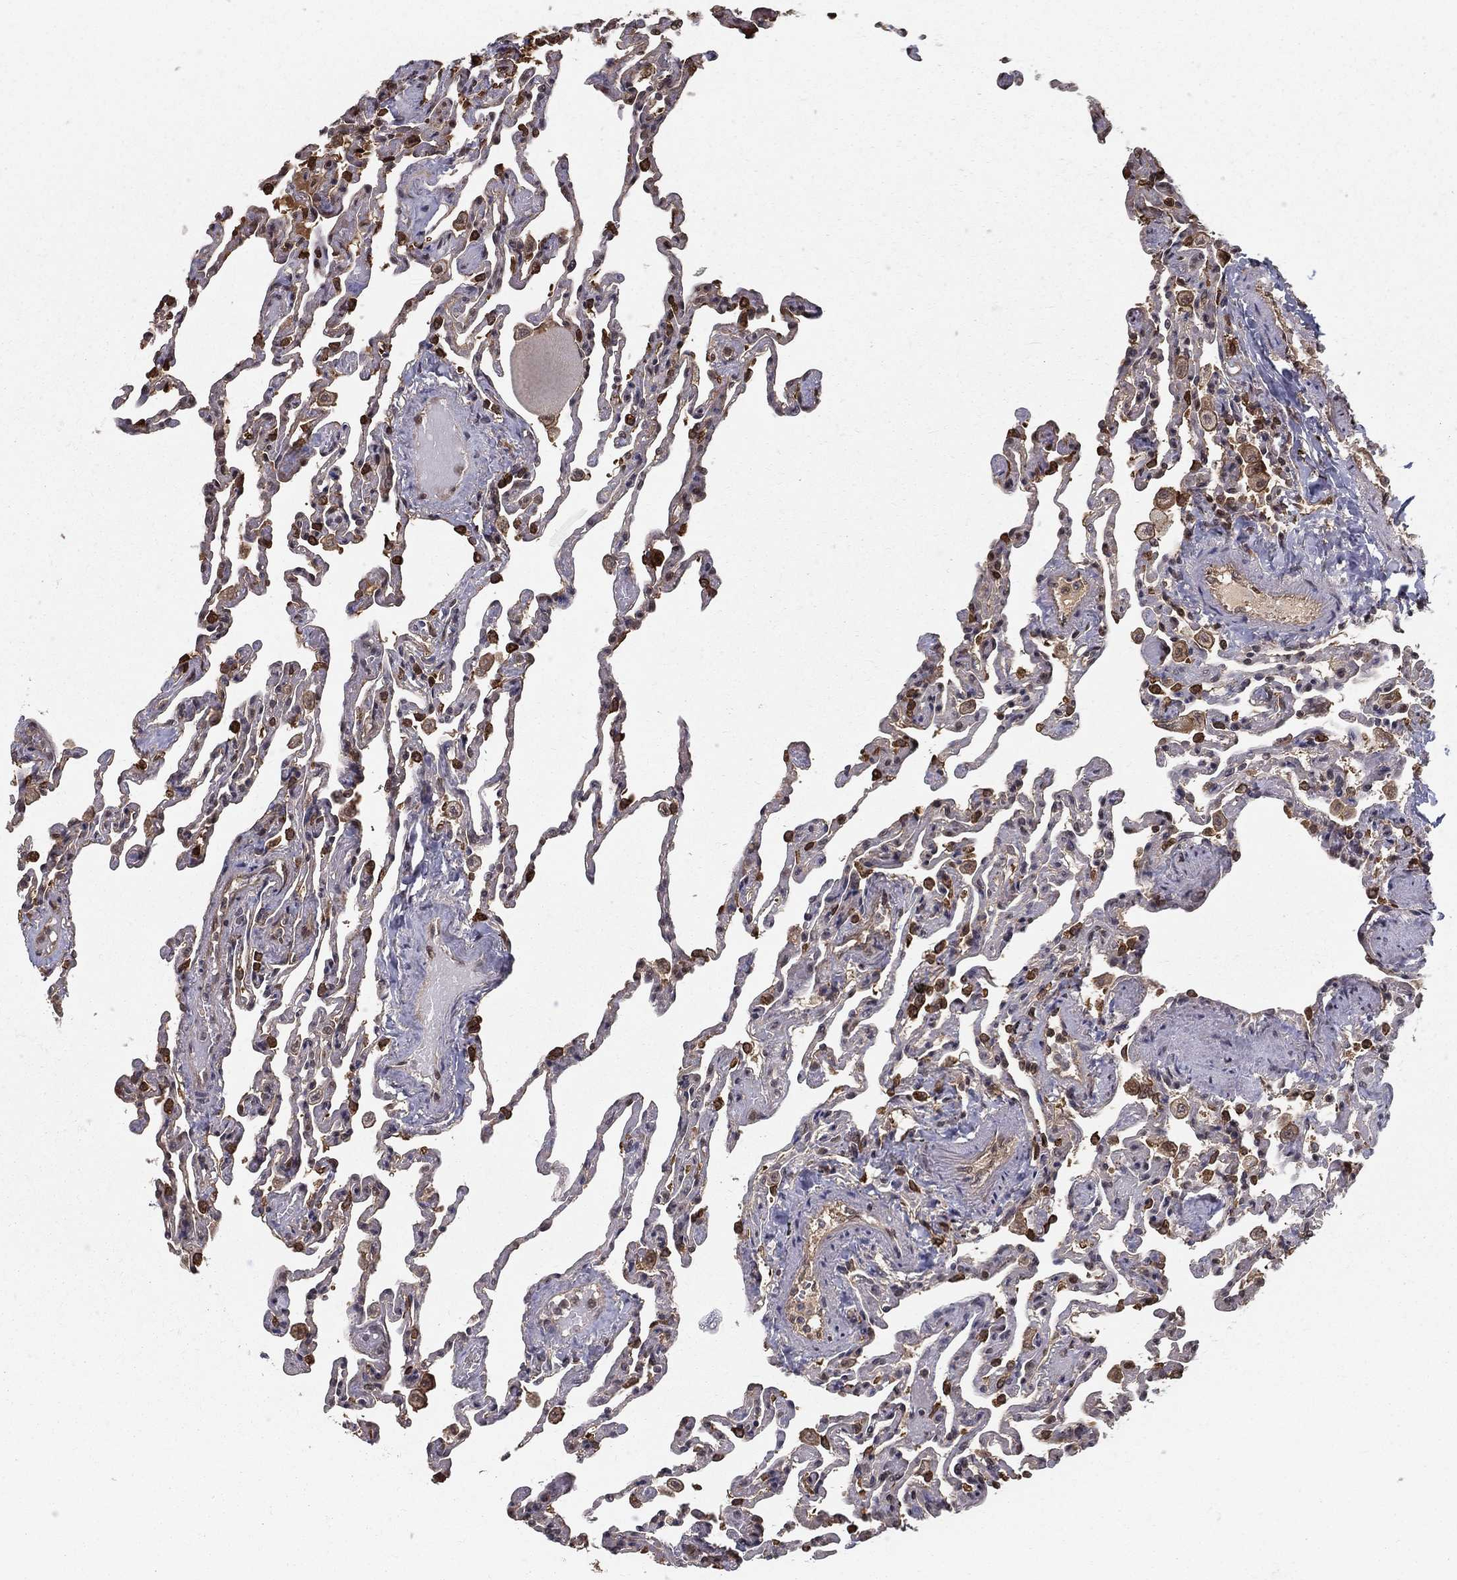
{"staining": {"intensity": "strong", "quantity": "<25%", "location": "nuclear"}, "tissue": "lung", "cell_type": "Alveolar cells", "image_type": "normal", "snomed": [{"axis": "morphology", "description": "Normal tissue, NOS"}, {"axis": "topography", "description": "Lung"}], "caption": "A brown stain shows strong nuclear positivity of a protein in alveolar cells of normal human lung.", "gene": "SLC6A6", "patient": {"sex": "female", "age": 43}}